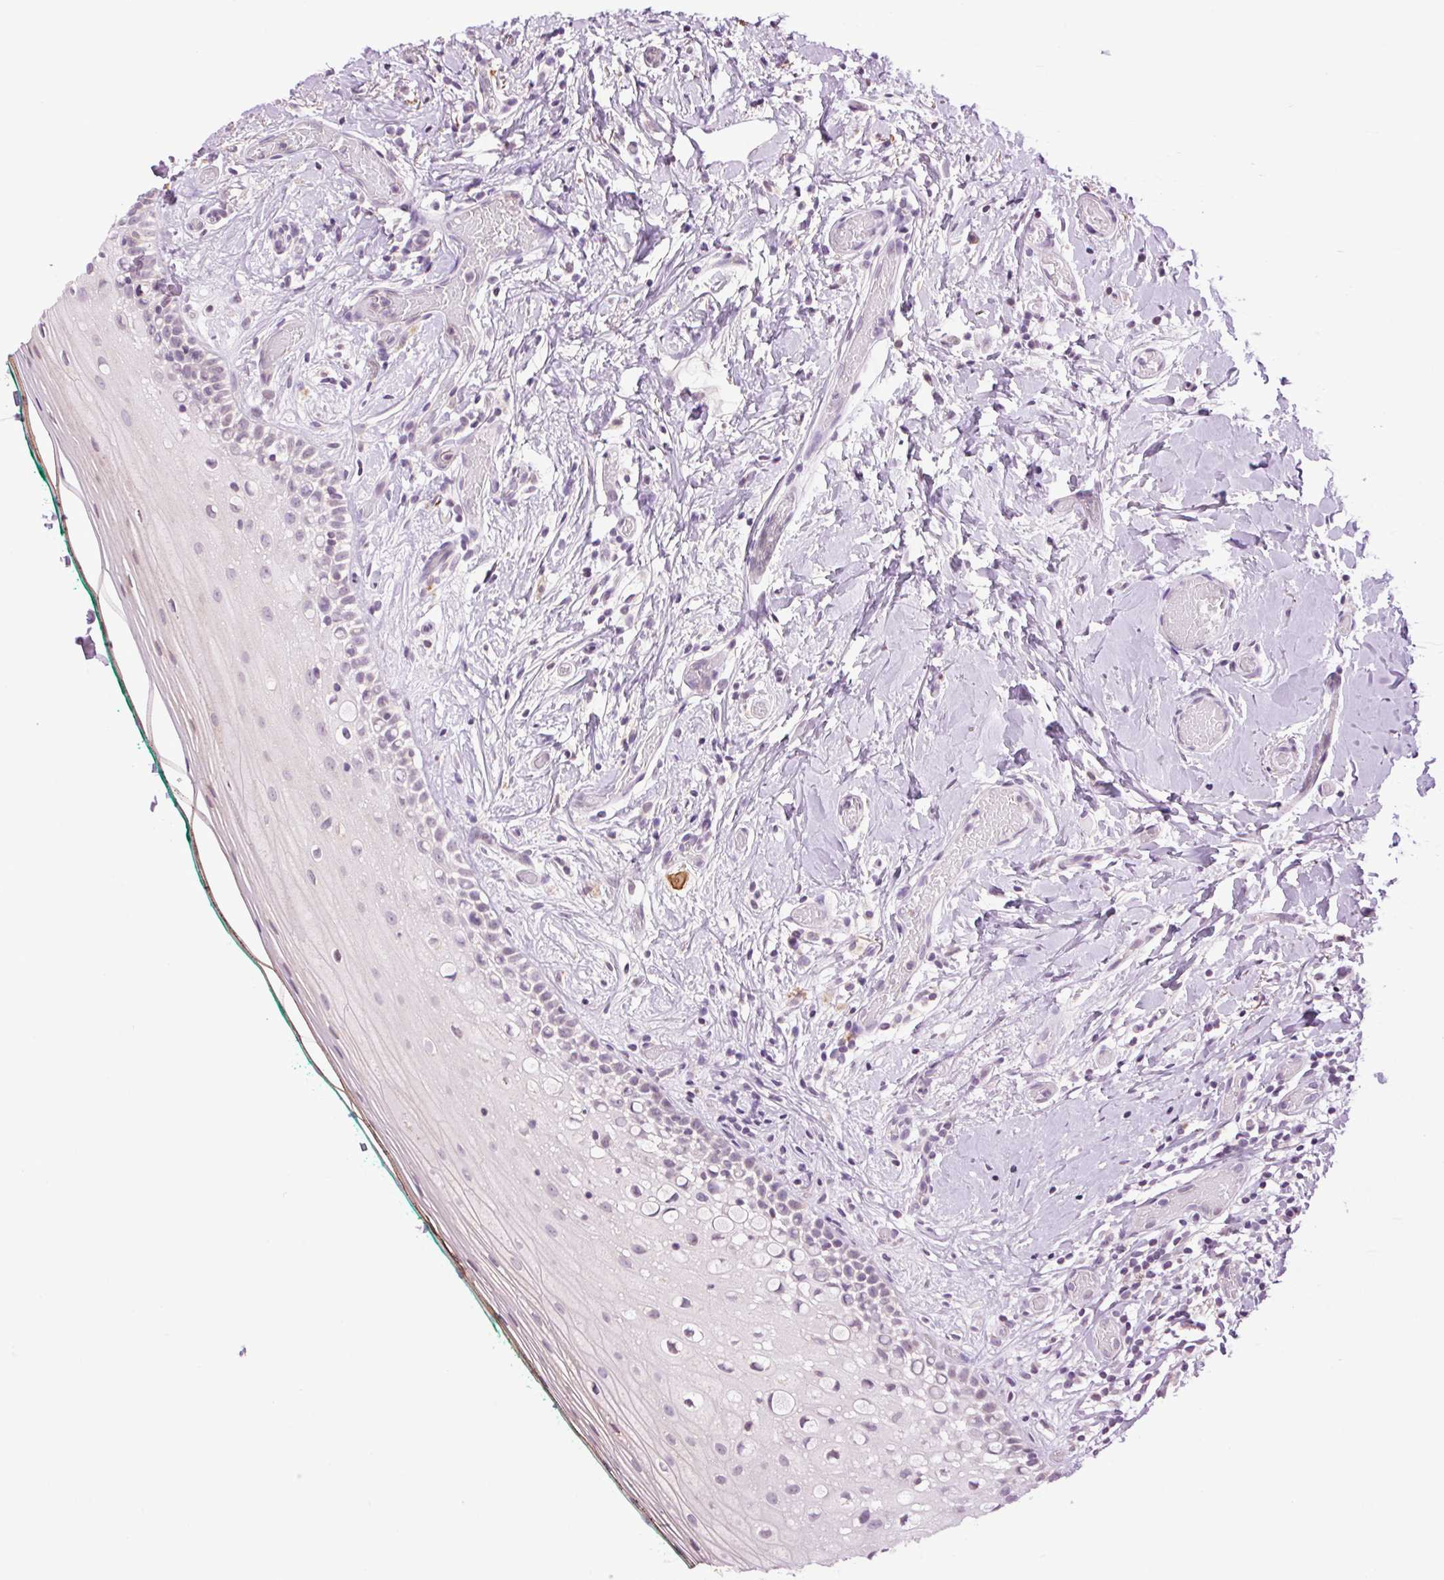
{"staining": {"intensity": "negative", "quantity": "none", "location": "none"}, "tissue": "oral mucosa", "cell_type": "Squamous epithelial cells", "image_type": "normal", "snomed": [{"axis": "morphology", "description": "Normal tissue, NOS"}, {"axis": "topography", "description": "Oral tissue"}], "caption": "This is an IHC photomicrograph of unremarkable human oral mucosa. There is no positivity in squamous epithelial cells.", "gene": "SMIM13", "patient": {"sex": "female", "age": 83}}